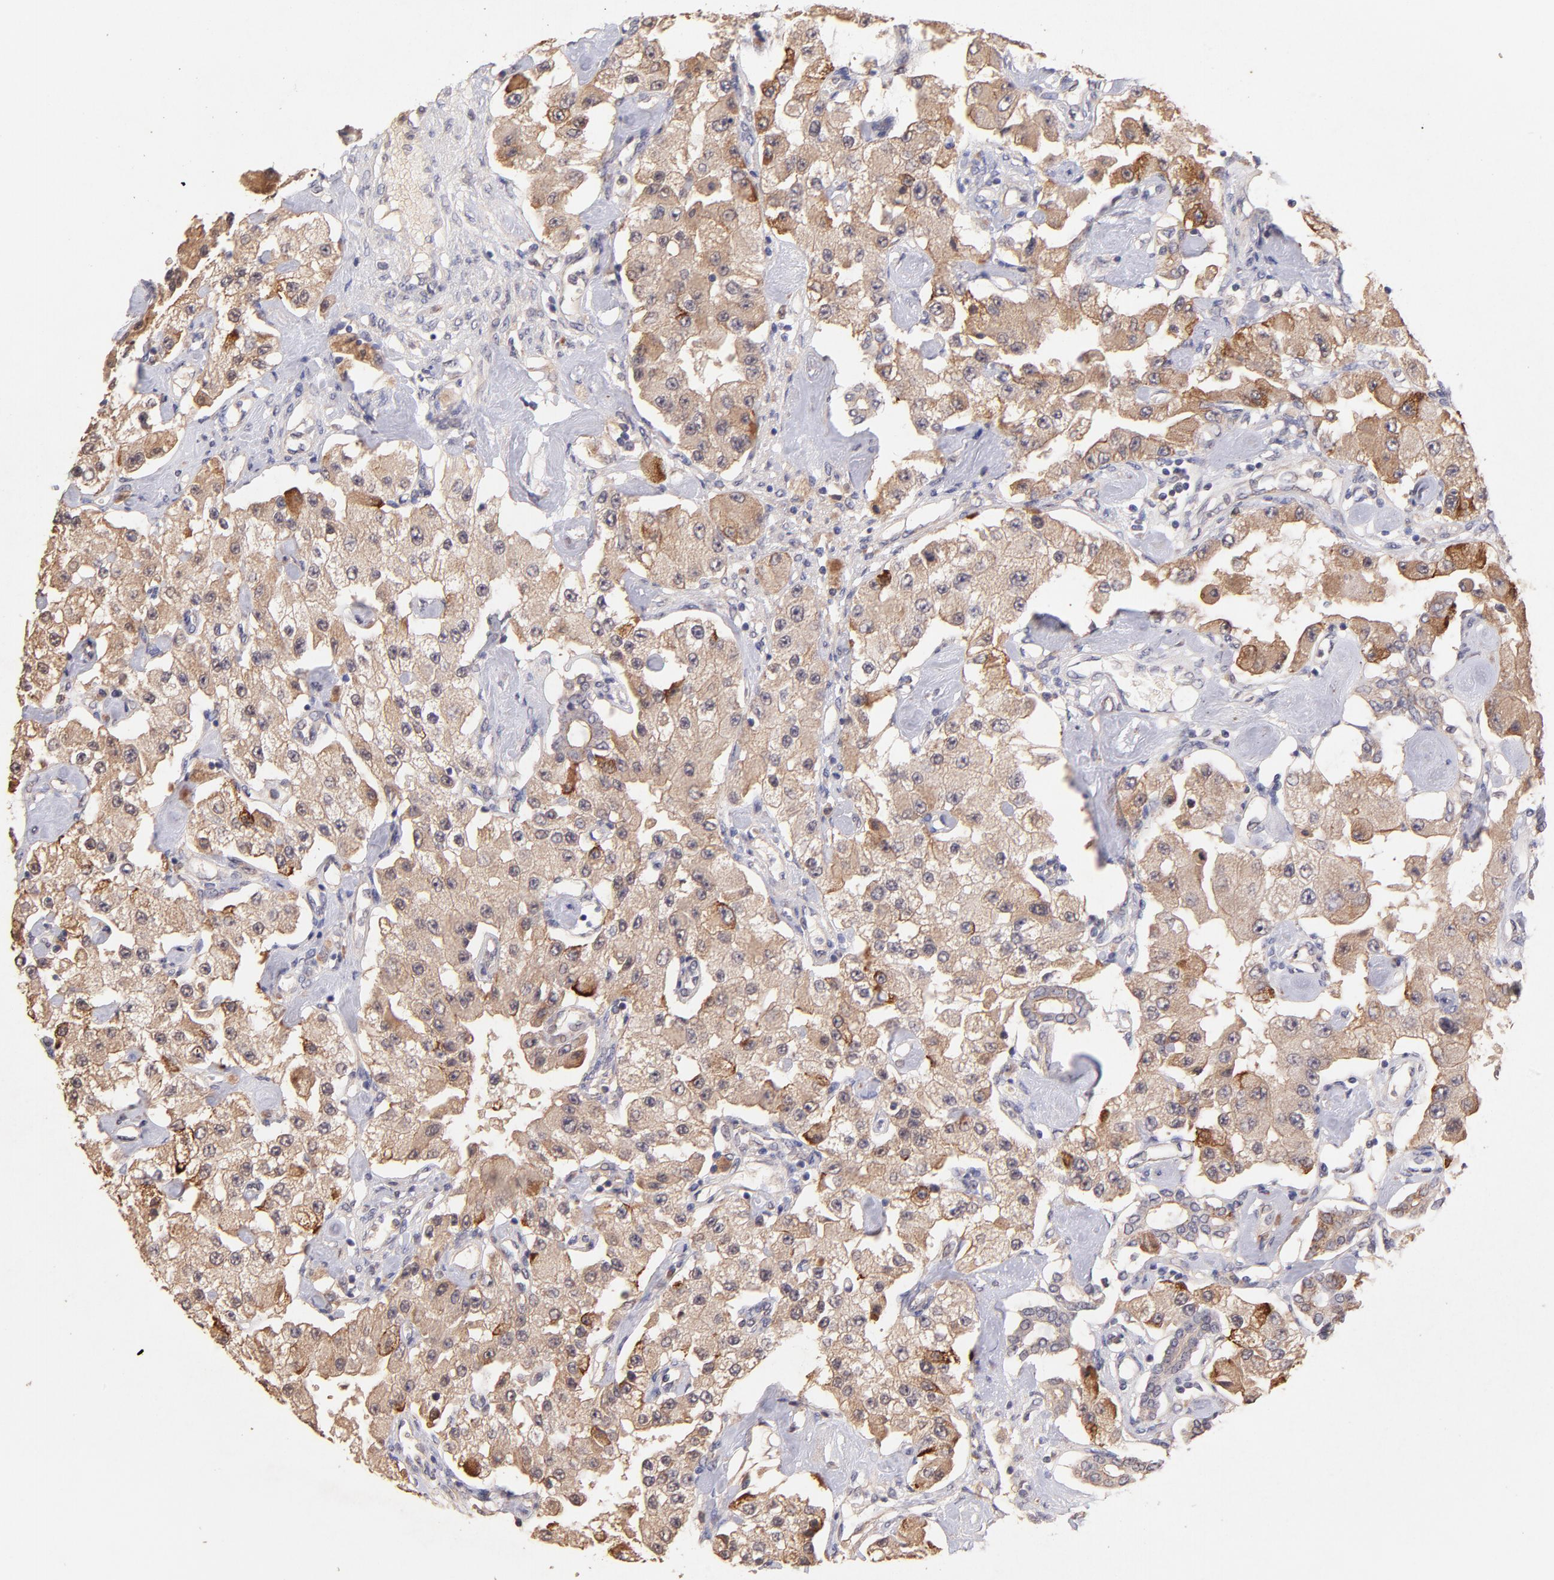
{"staining": {"intensity": "moderate", "quantity": ">75%", "location": "cytoplasmic/membranous"}, "tissue": "carcinoid", "cell_type": "Tumor cells", "image_type": "cancer", "snomed": [{"axis": "morphology", "description": "Carcinoid, malignant, NOS"}, {"axis": "topography", "description": "Pancreas"}], "caption": "Malignant carcinoid tissue shows moderate cytoplasmic/membranous staining in approximately >75% of tumor cells, visualized by immunohistochemistry.", "gene": "RNASEL", "patient": {"sex": "male", "age": 41}}